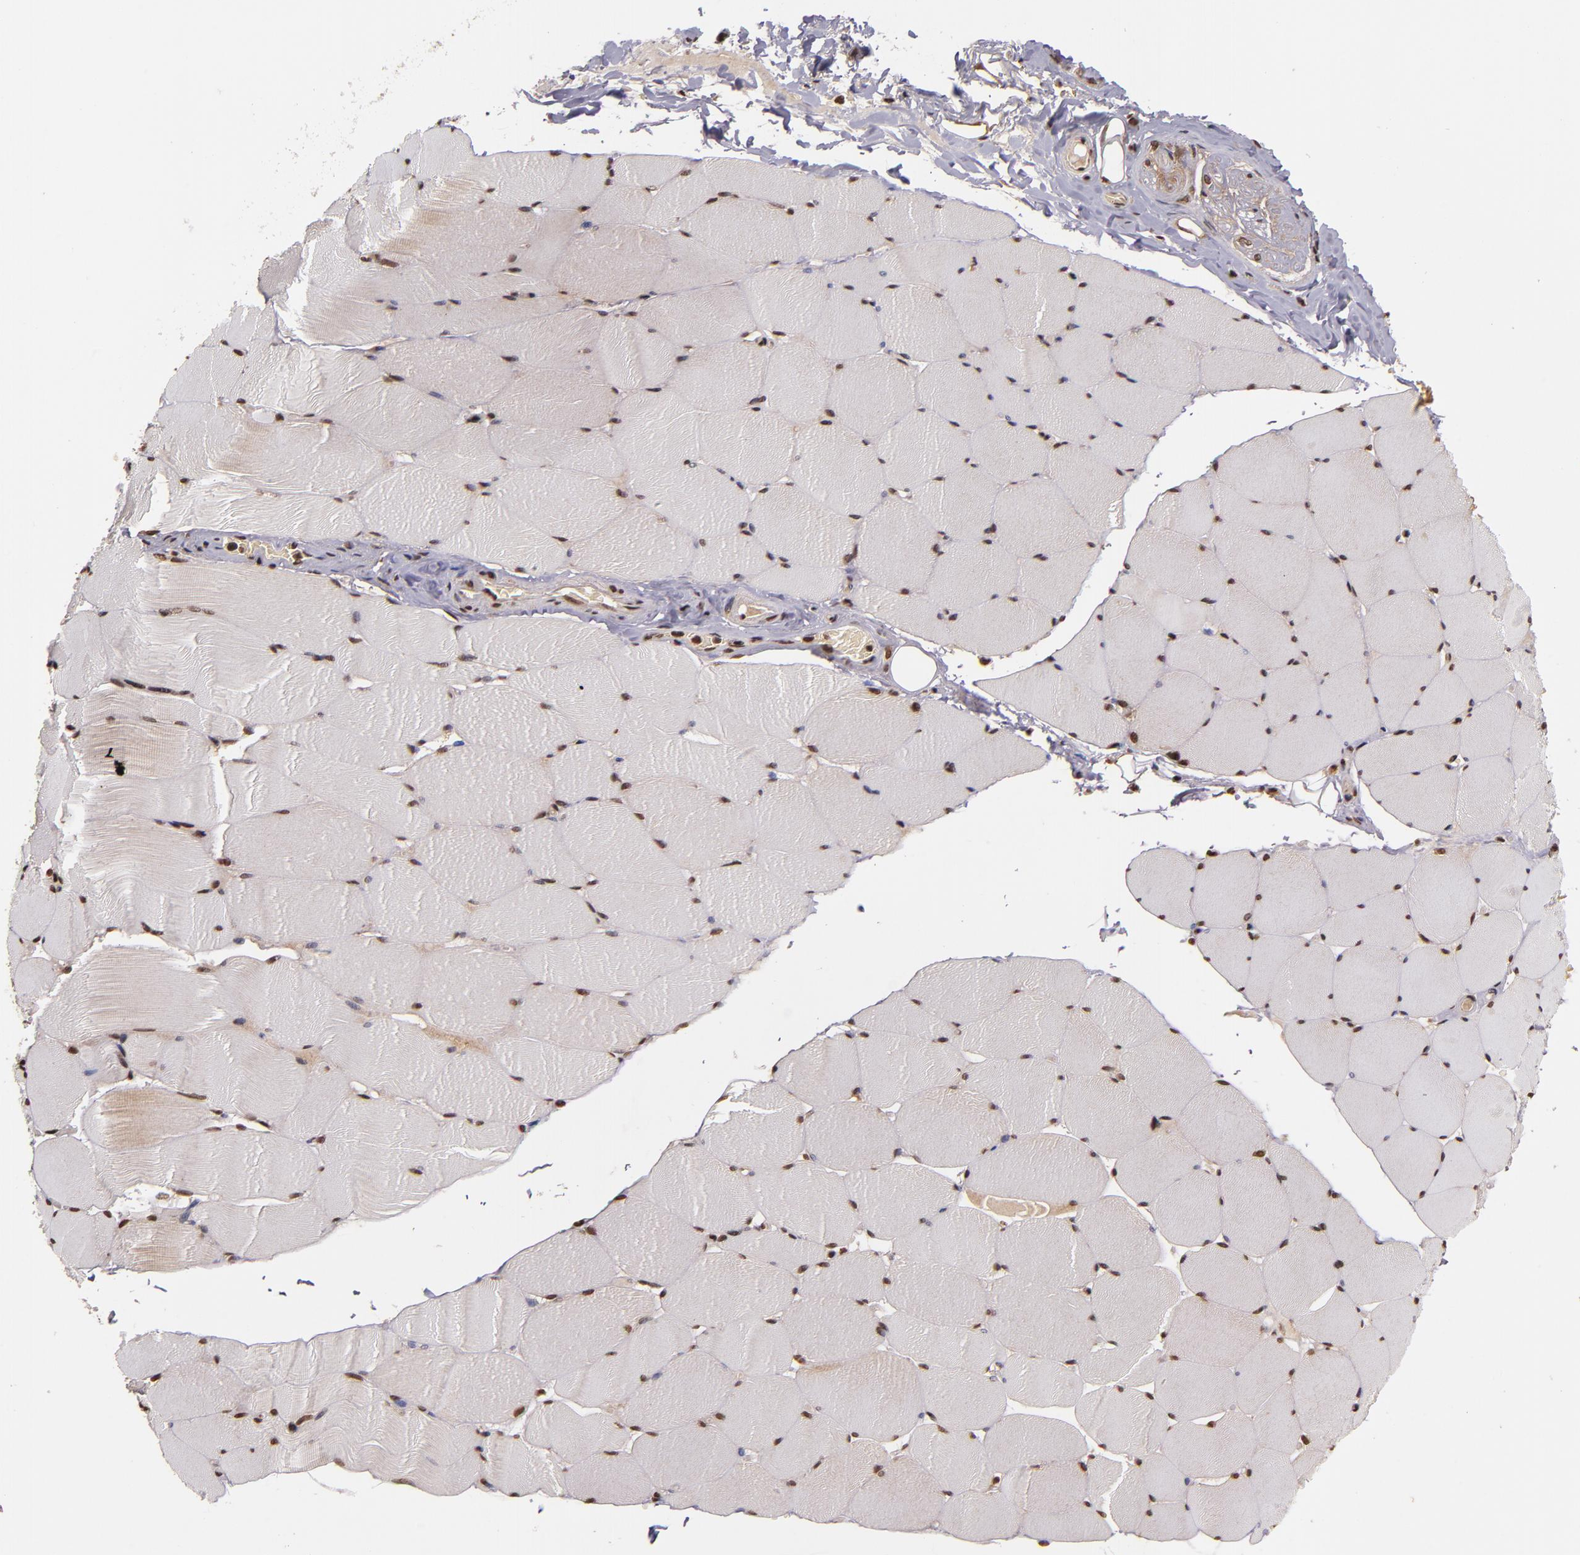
{"staining": {"intensity": "moderate", "quantity": ">75%", "location": "nuclear"}, "tissue": "skeletal muscle", "cell_type": "Myocytes", "image_type": "normal", "snomed": [{"axis": "morphology", "description": "Normal tissue, NOS"}, {"axis": "topography", "description": "Skeletal muscle"}], "caption": "Immunohistochemical staining of normal human skeletal muscle exhibits medium levels of moderate nuclear staining in about >75% of myocytes.", "gene": "CUL3", "patient": {"sex": "male", "age": 62}}